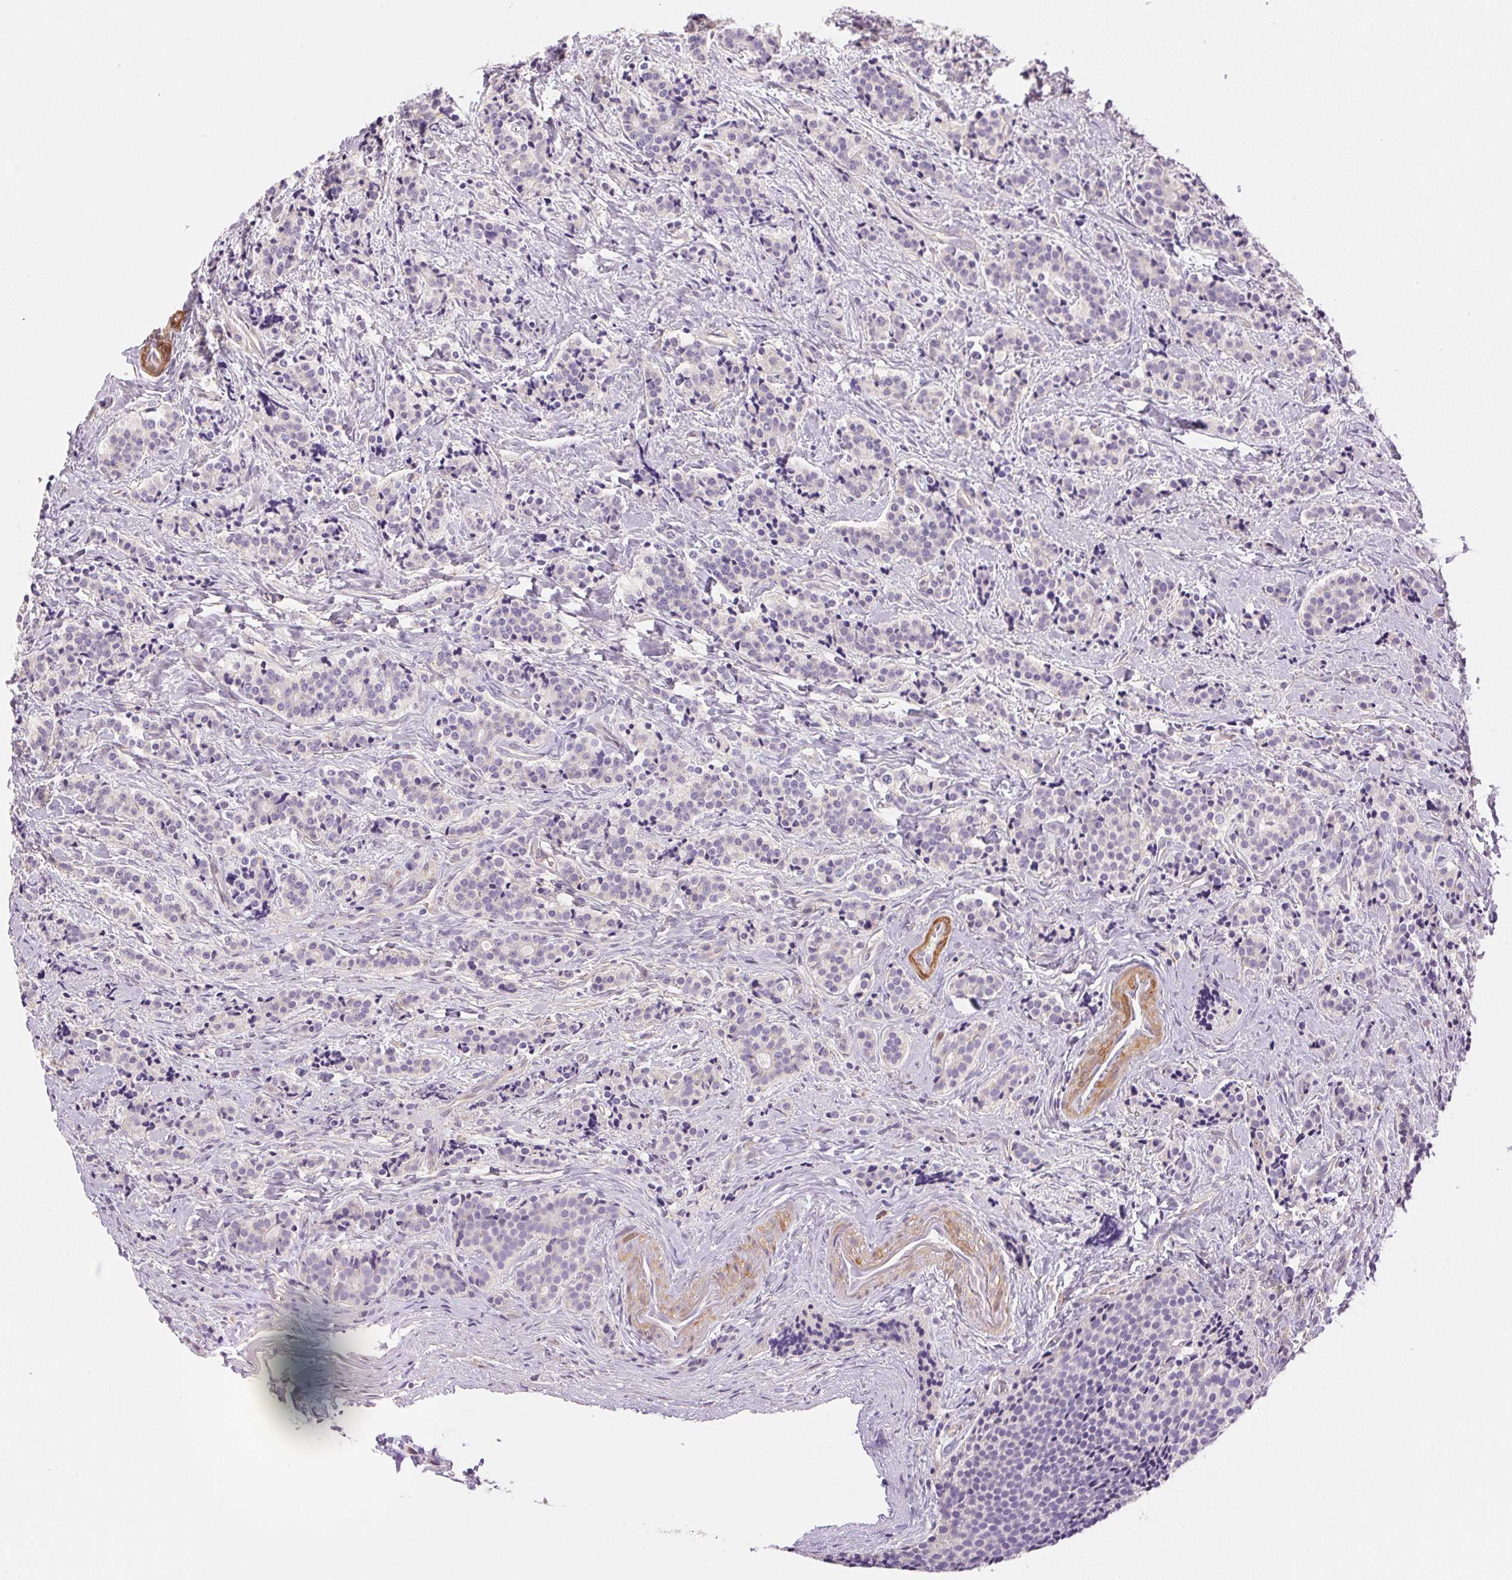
{"staining": {"intensity": "negative", "quantity": "none", "location": "none"}, "tissue": "carcinoid", "cell_type": "Tumor cells", "image_type": "cancer", "snomed": [{"axis": "morphology", "description": "Carcinoid, malignant, NOS"}, {"axis": "topography", "description": "Small intestine"}], "caption": "DAB immunohistochemical staining of human malignant carcinoid exhibits no significant staining in tumor cells.", "gene": "SMTN", "patient": {"sex": "female", "age": 73}}